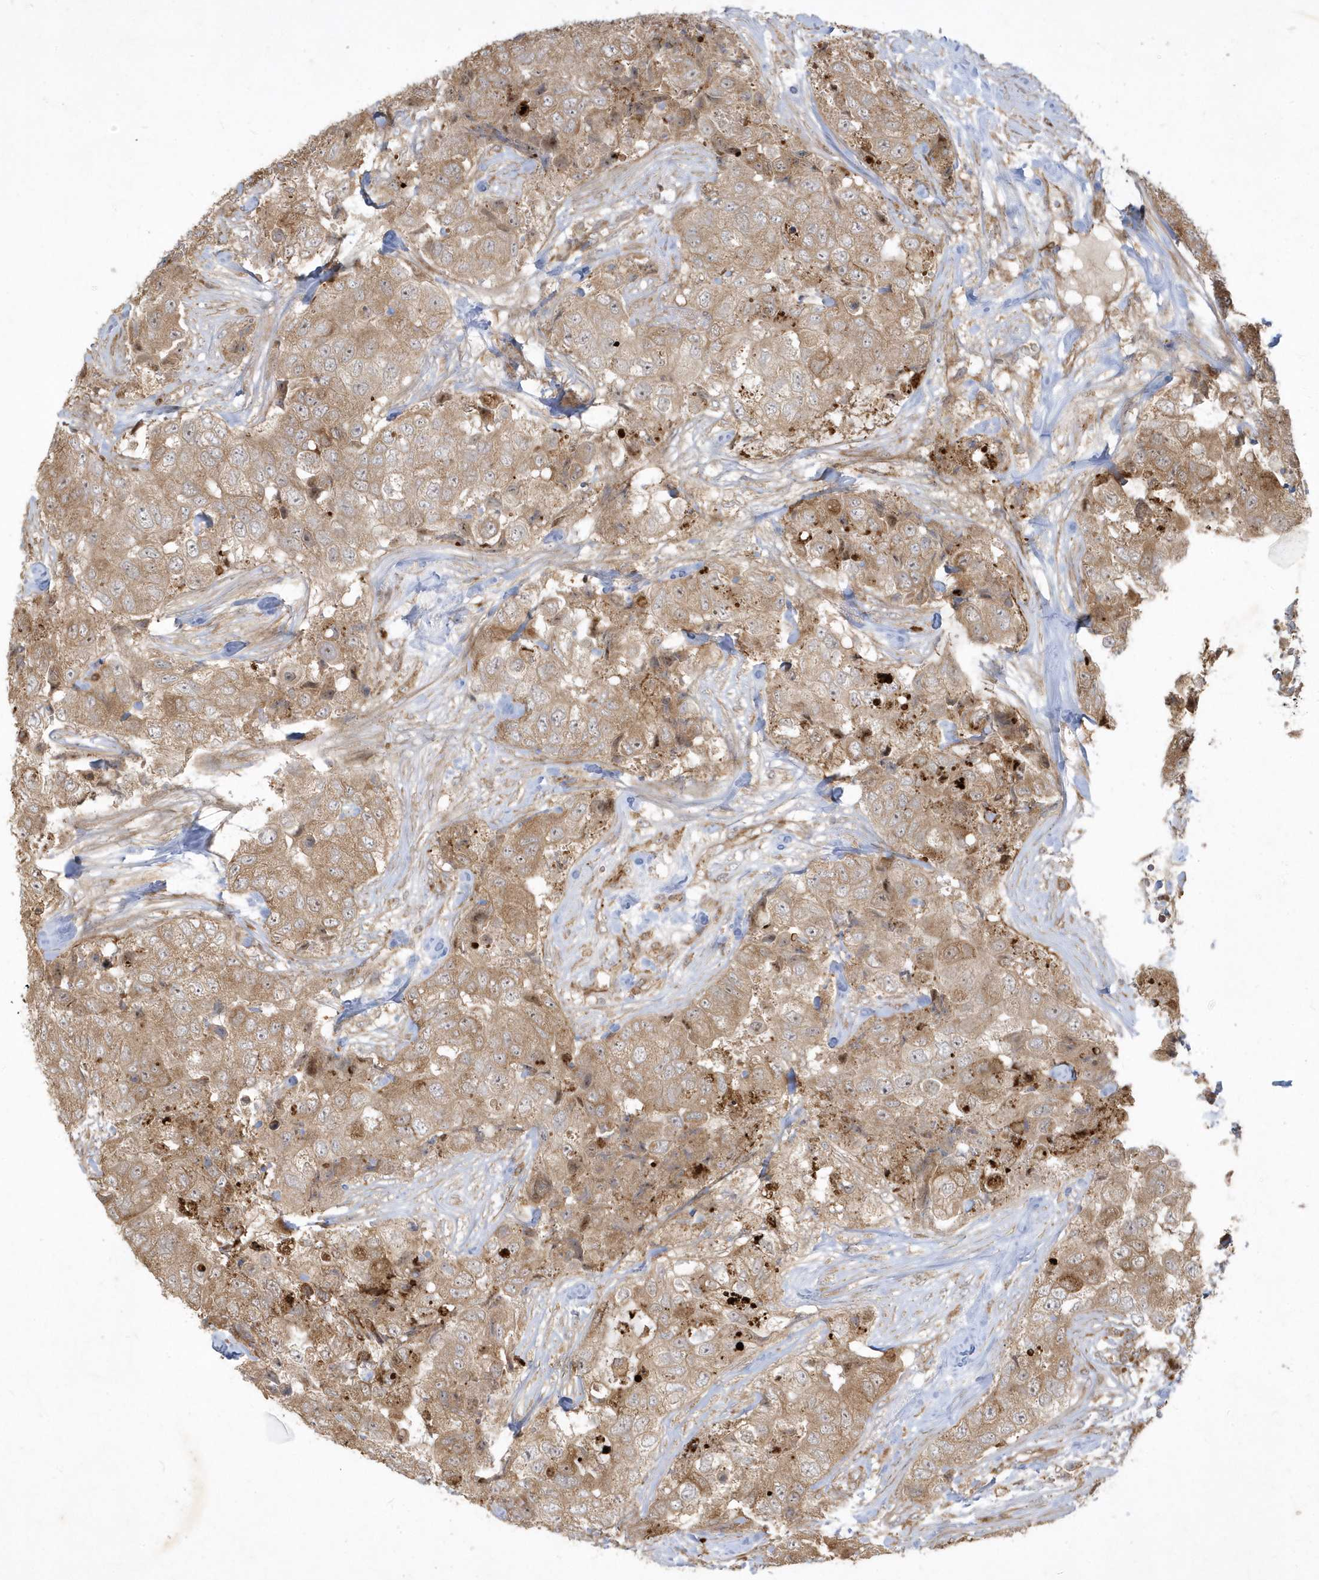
{"staining": {"intensity": "moderate", "quantity": ">75%", "location": "cytoplasmic/membranous"}, "tissue": "breast cancer", "cell_type": "Tumor cells", "image_type": "cancer", "snomed": [{"axis": "morphology", "description": "Duct carcinoma"}, {"axis": "topography", "description": "Breast"}], "caption": "This image shows breast infiltrating ductal carcinoma stained with IHC to label a protein in brown. The cytoplasmic/membranous of tumor cells show moderate positivity for the protein. Nuclei are counter-stained blue.", "gene": "IFT57", "patient": {"sex": "female", "age": 62}}